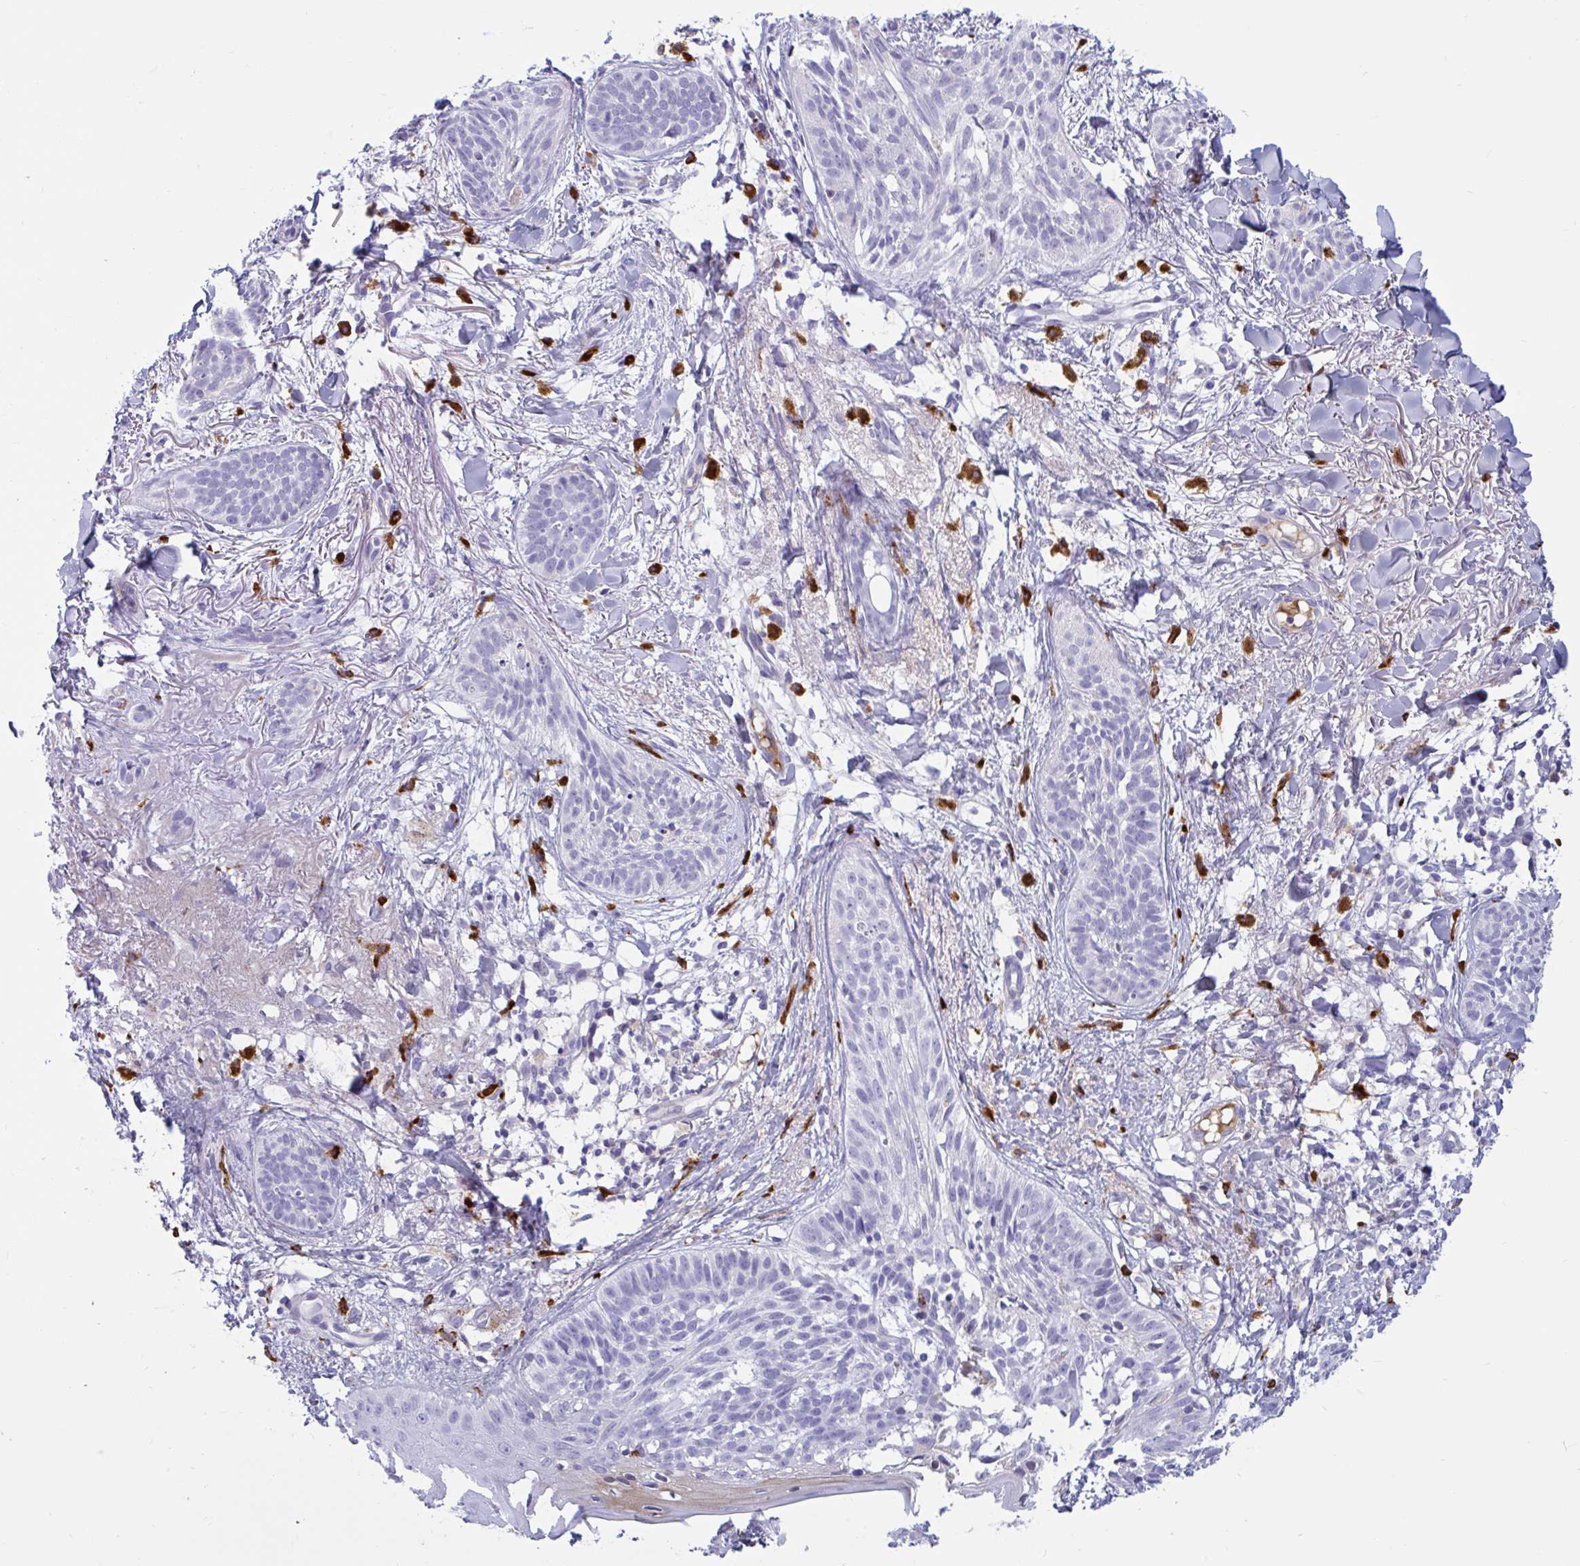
{"staining": {"intensity": "negative", "quantity": "none", "location": "none"}, "tissue": "skin cancer", "cell_type": "Tumor cells", "image_type": "cancer", "snomed": [{"axis": "morphology", "description": "Basal cell carcinoma"}, {"axis": "topography", "description": "Skin"}], "caption": "IHC of skin cancer displays no staining in tumor cells.", "gene": "FAM219B", "patient": {"sex": "male", "age": 52}}